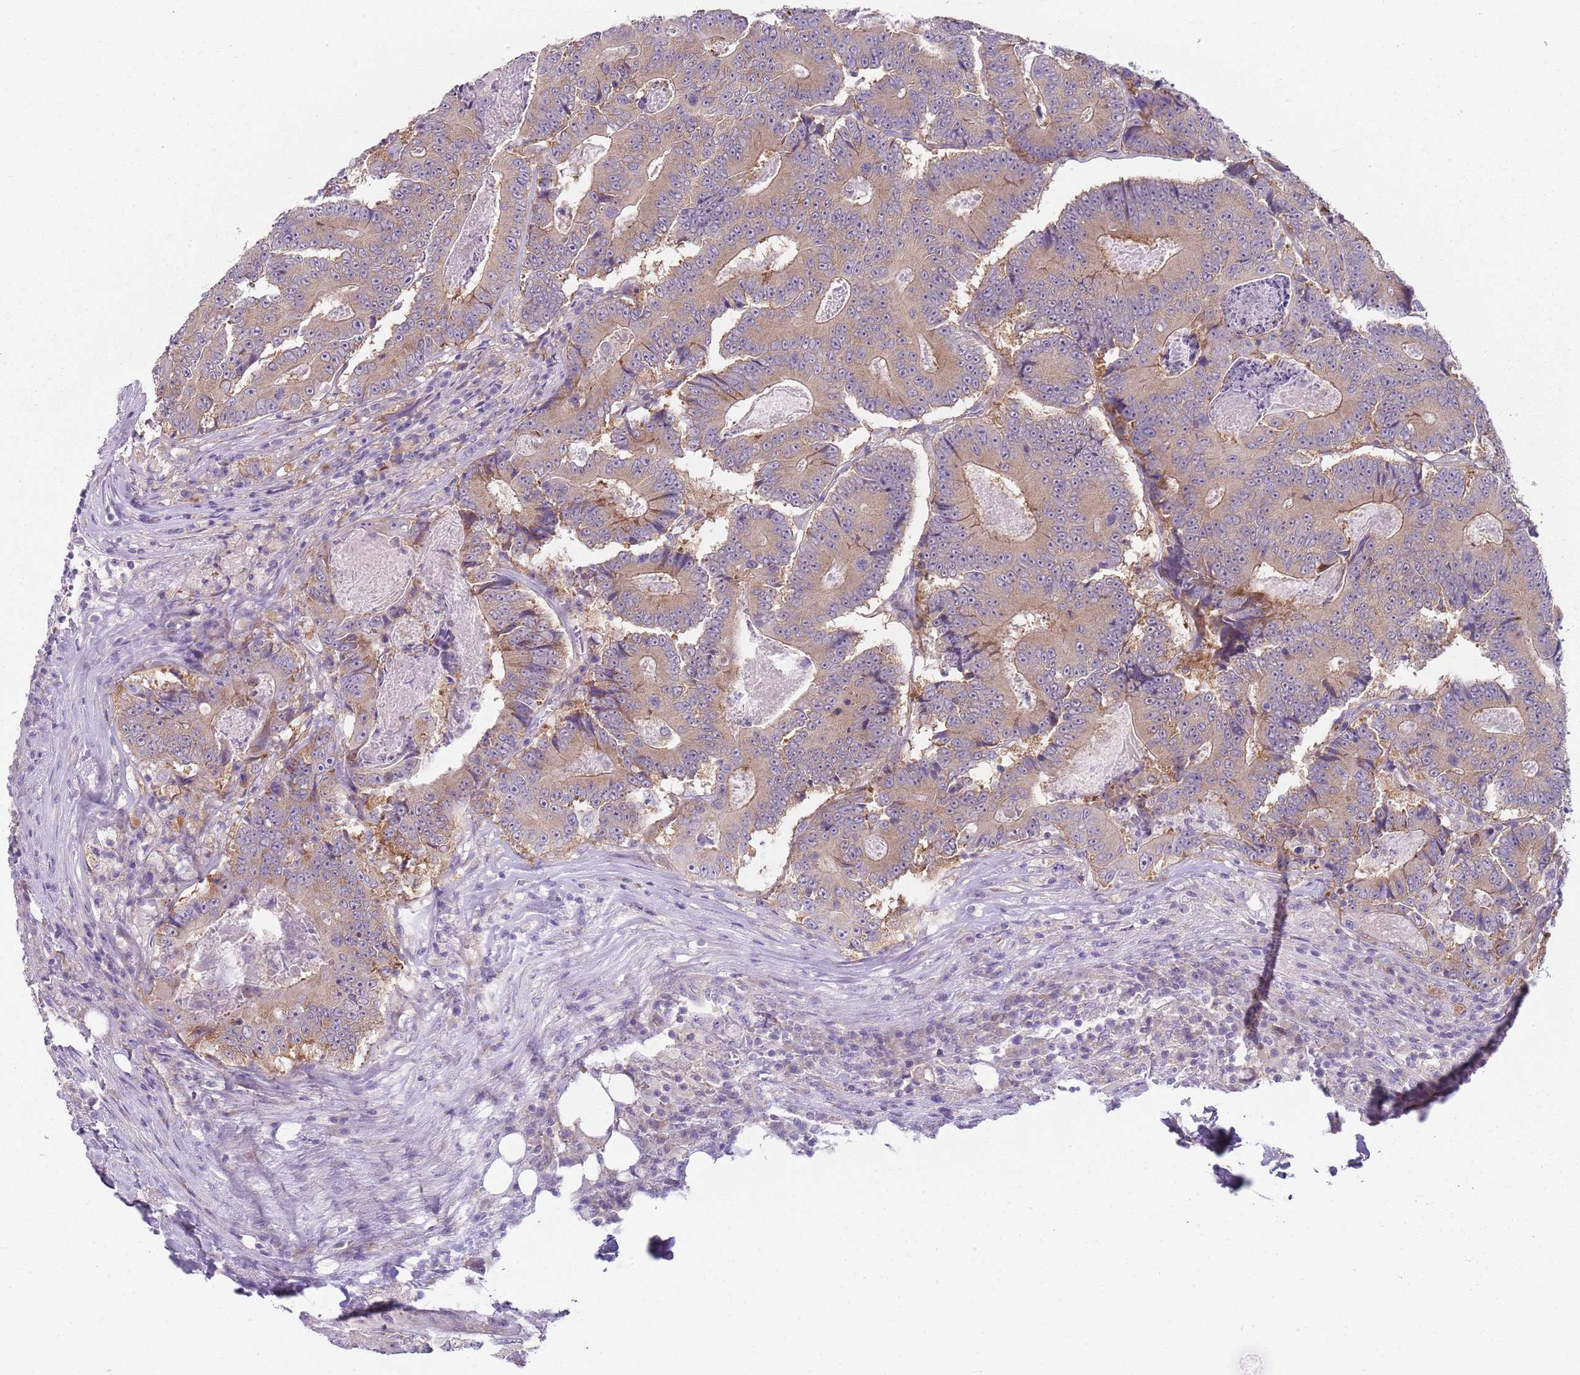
{"staining": {"intensity": "moderate", "quantity": ">75%", "location": "cytoplasmic/membranous"}, "tissue": "colorectal cancer", "cell_type": "Tumor cells", "image_type": "cancer", "snomed": [{"axis": "morphology", "description": "Adenocarcinoma, NOS"}, {"axis": "topography", "description": "Colon"}], "caption": "Moderate cytoplasmic/membranous protein expression is identified in approximately >75% of tumor cells in colorectal cancer (adenocarcinoma). The staining was performed using DAB (3,3'-diaminobenzidine) to visualize the protein expression in brown, while the nuclei were stained in blue with hematoxylin (Magnification: 20x).", "gene": "SLC26A6", "patient": {"sex": "male", "age": 83}}